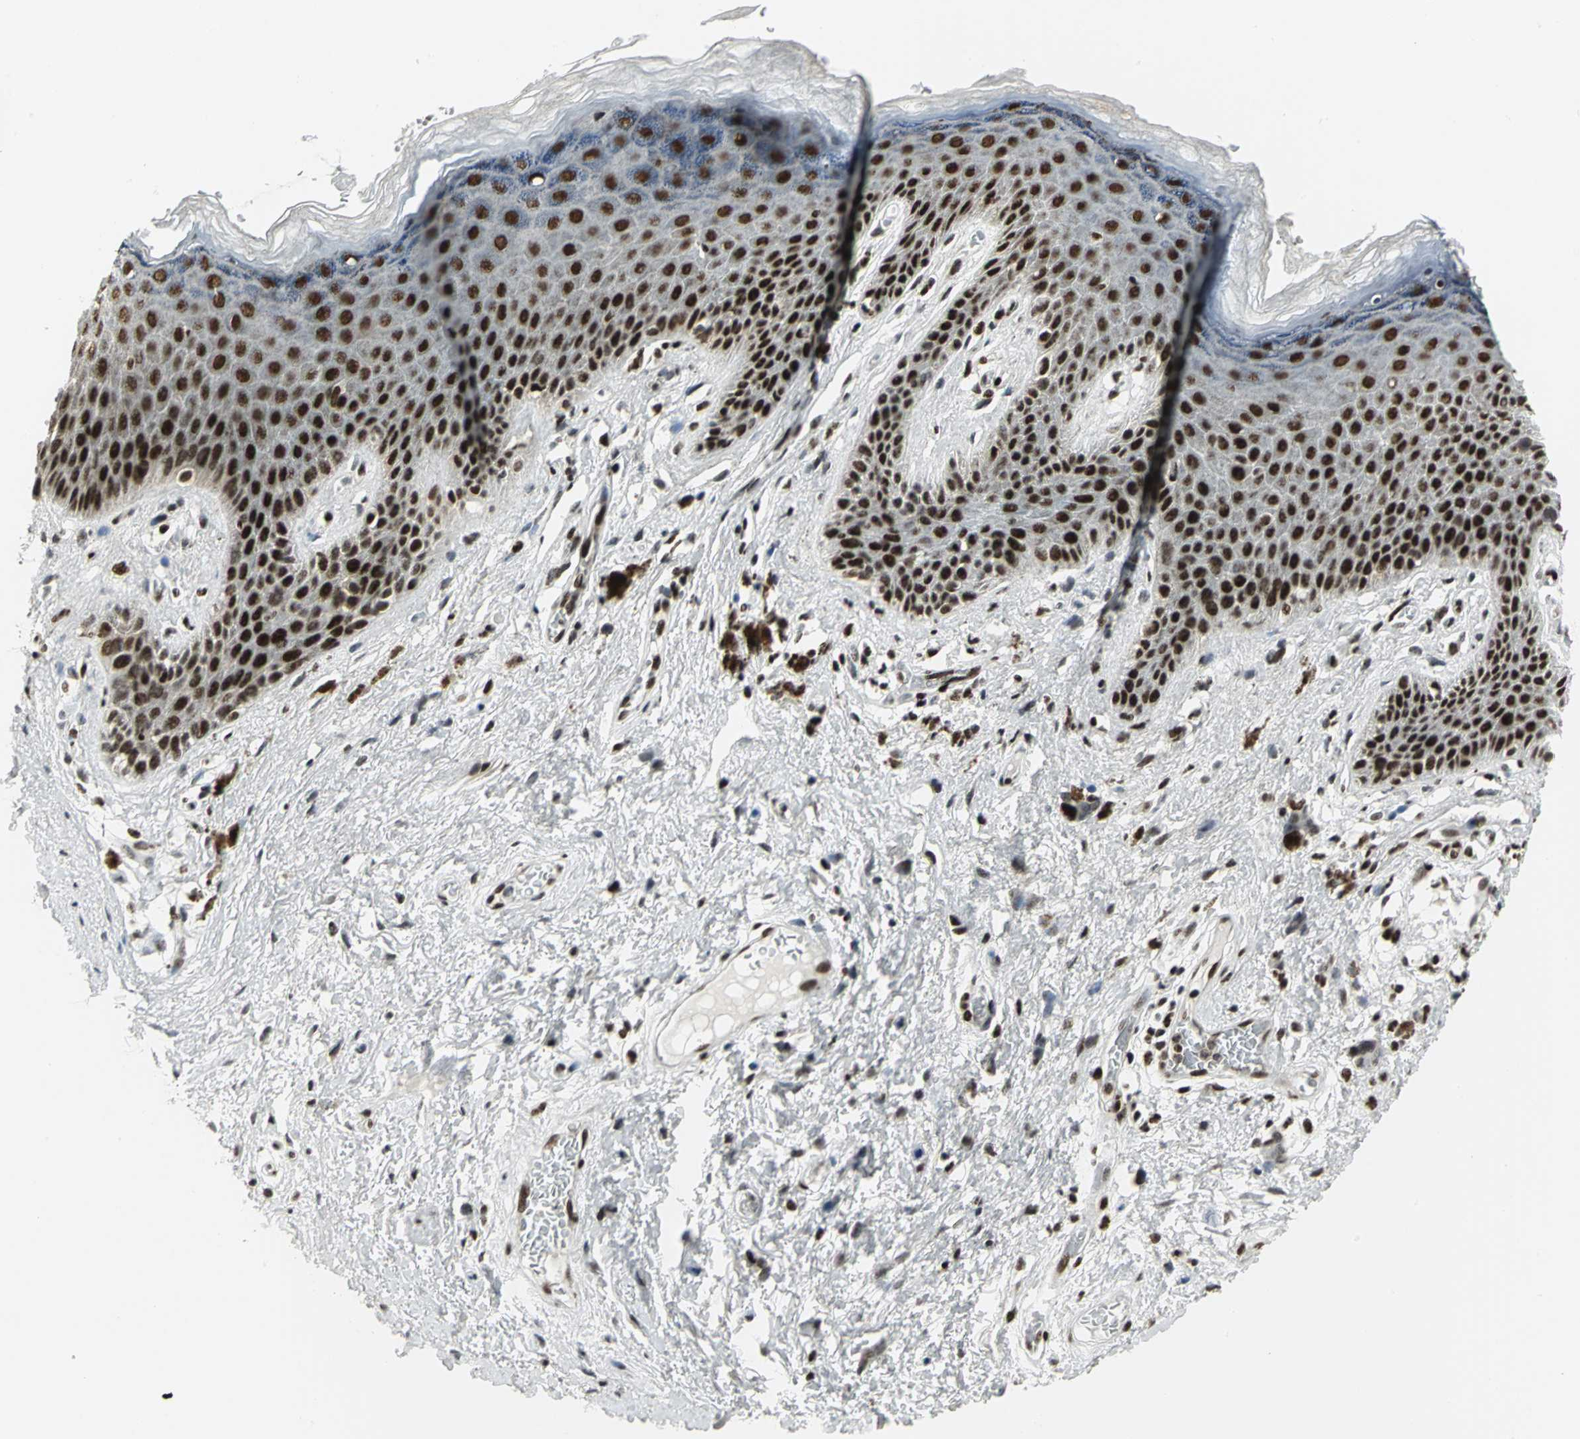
{"staining": {"intensity": "strong", "quantity": ">75%", "location": "nuclear"}, "tissue": "skin", "cell_type": "Epidermal cells", "image_type": "normal", "snomed": [{"axis": "morphology", "description": "Normal tissue, NOS"}, {"axis": "topography", "description": "Anal"}], "caption": "Immunohistochemistry (DAB) staining of unremarkable human skin reveals strong nuclear protein staining in about >75% of epidermal cells. (IHC, brightfield microscopy, high magnification).", "gene": "SMARCA4", "patient": {"sex": "female", "age": 46}}